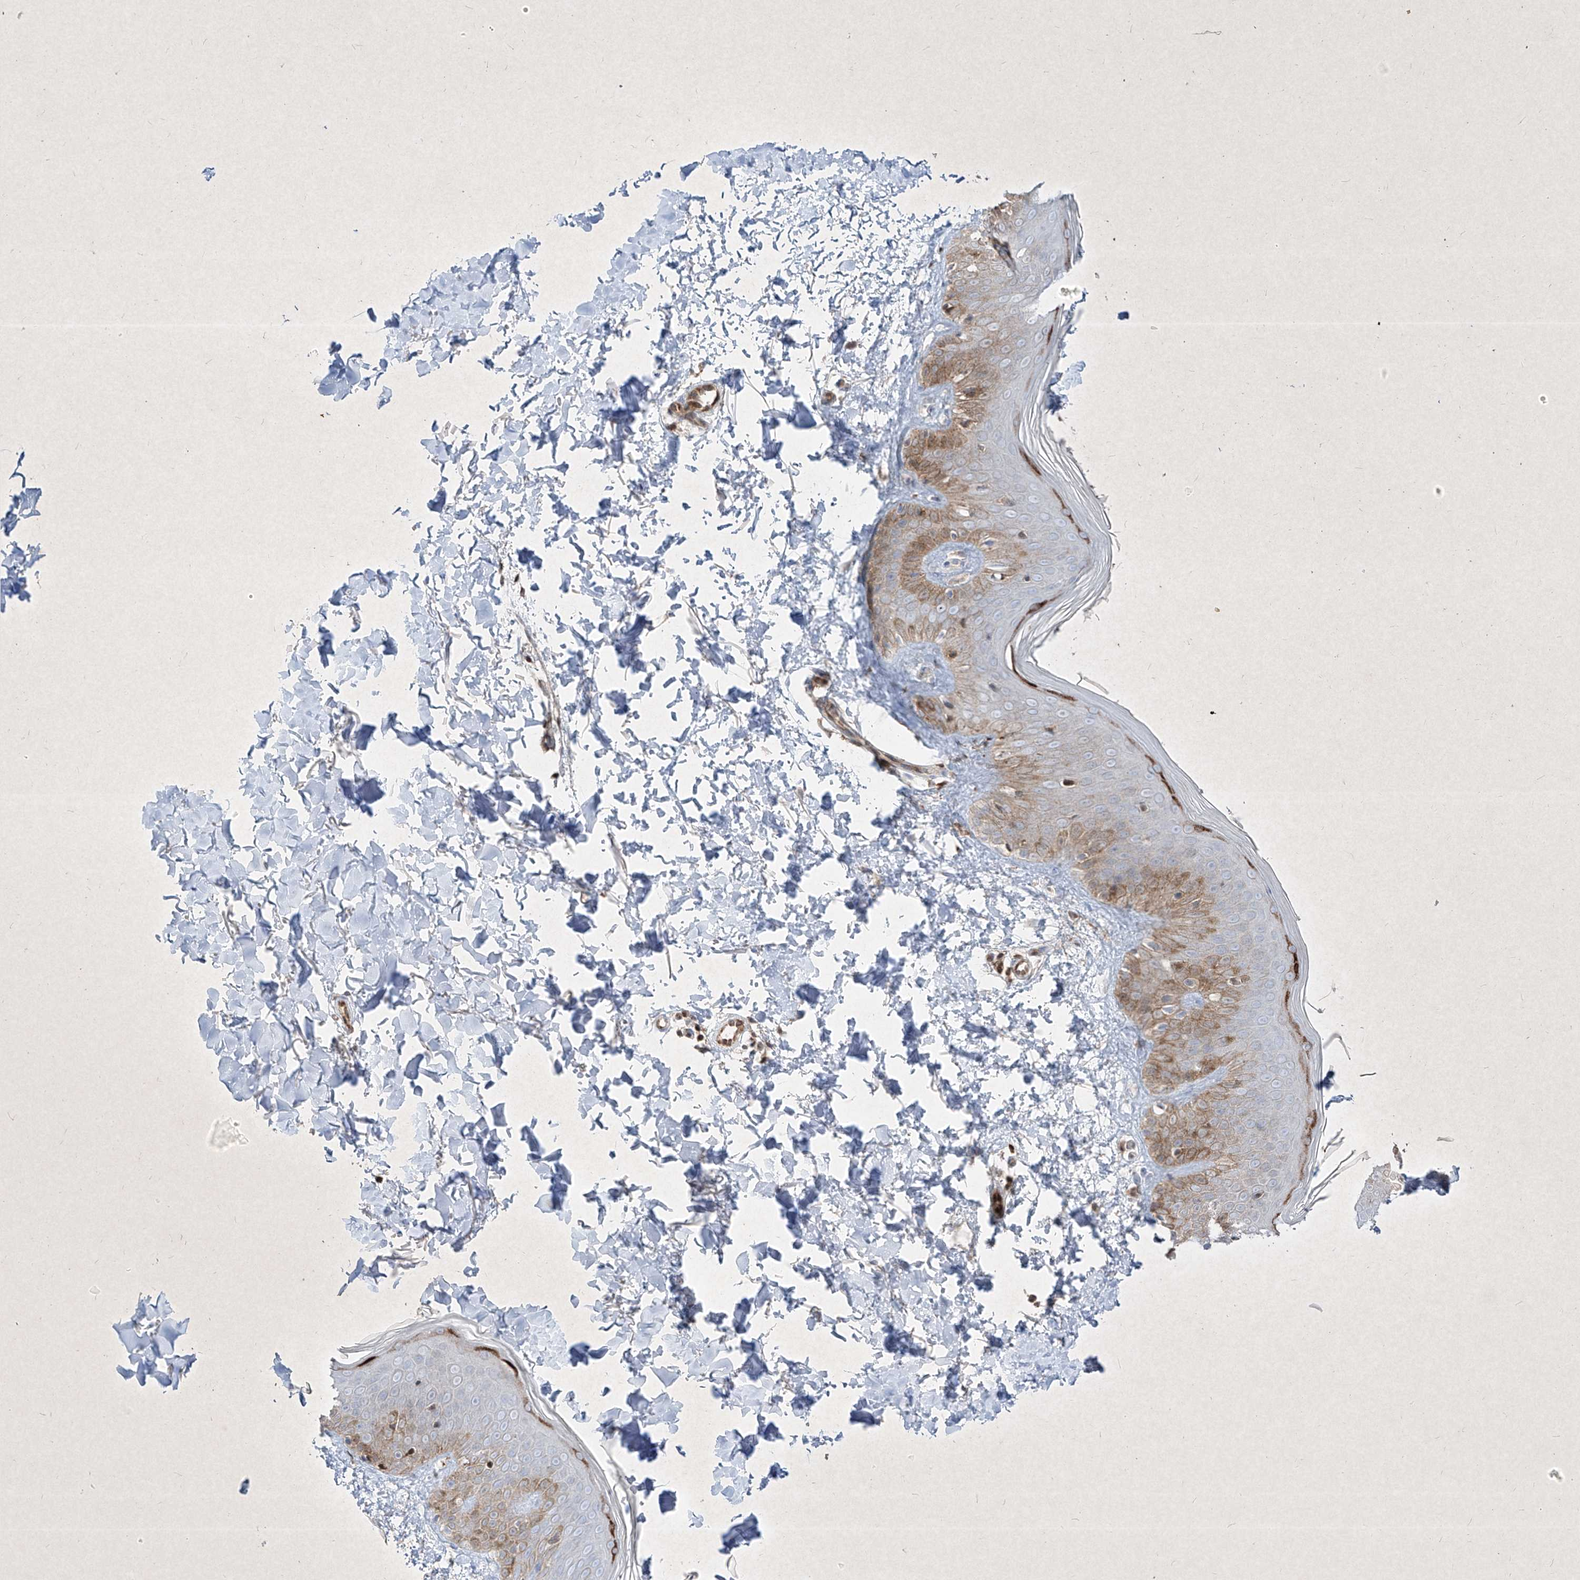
{"staining": {"intensity": "weak", "quantity": ">75%", "location": "cytoplasmic/membranous"}, "tissue": "skin", "cell_type": "Fibroblasts", "image_type": "normal", "snomed": [{"axis": "morphology", "description": "Normal tissue, NOS"}, {"axis": "topography", "description": "Skin"}], "caption": "Protein staining of unremarkable skin exhibits weak cytoplasmic/membranous staining in approximately >75% of fibroblasts.", "gene": "PSMB10", "patient": {"sex": "male", "age": 37}}